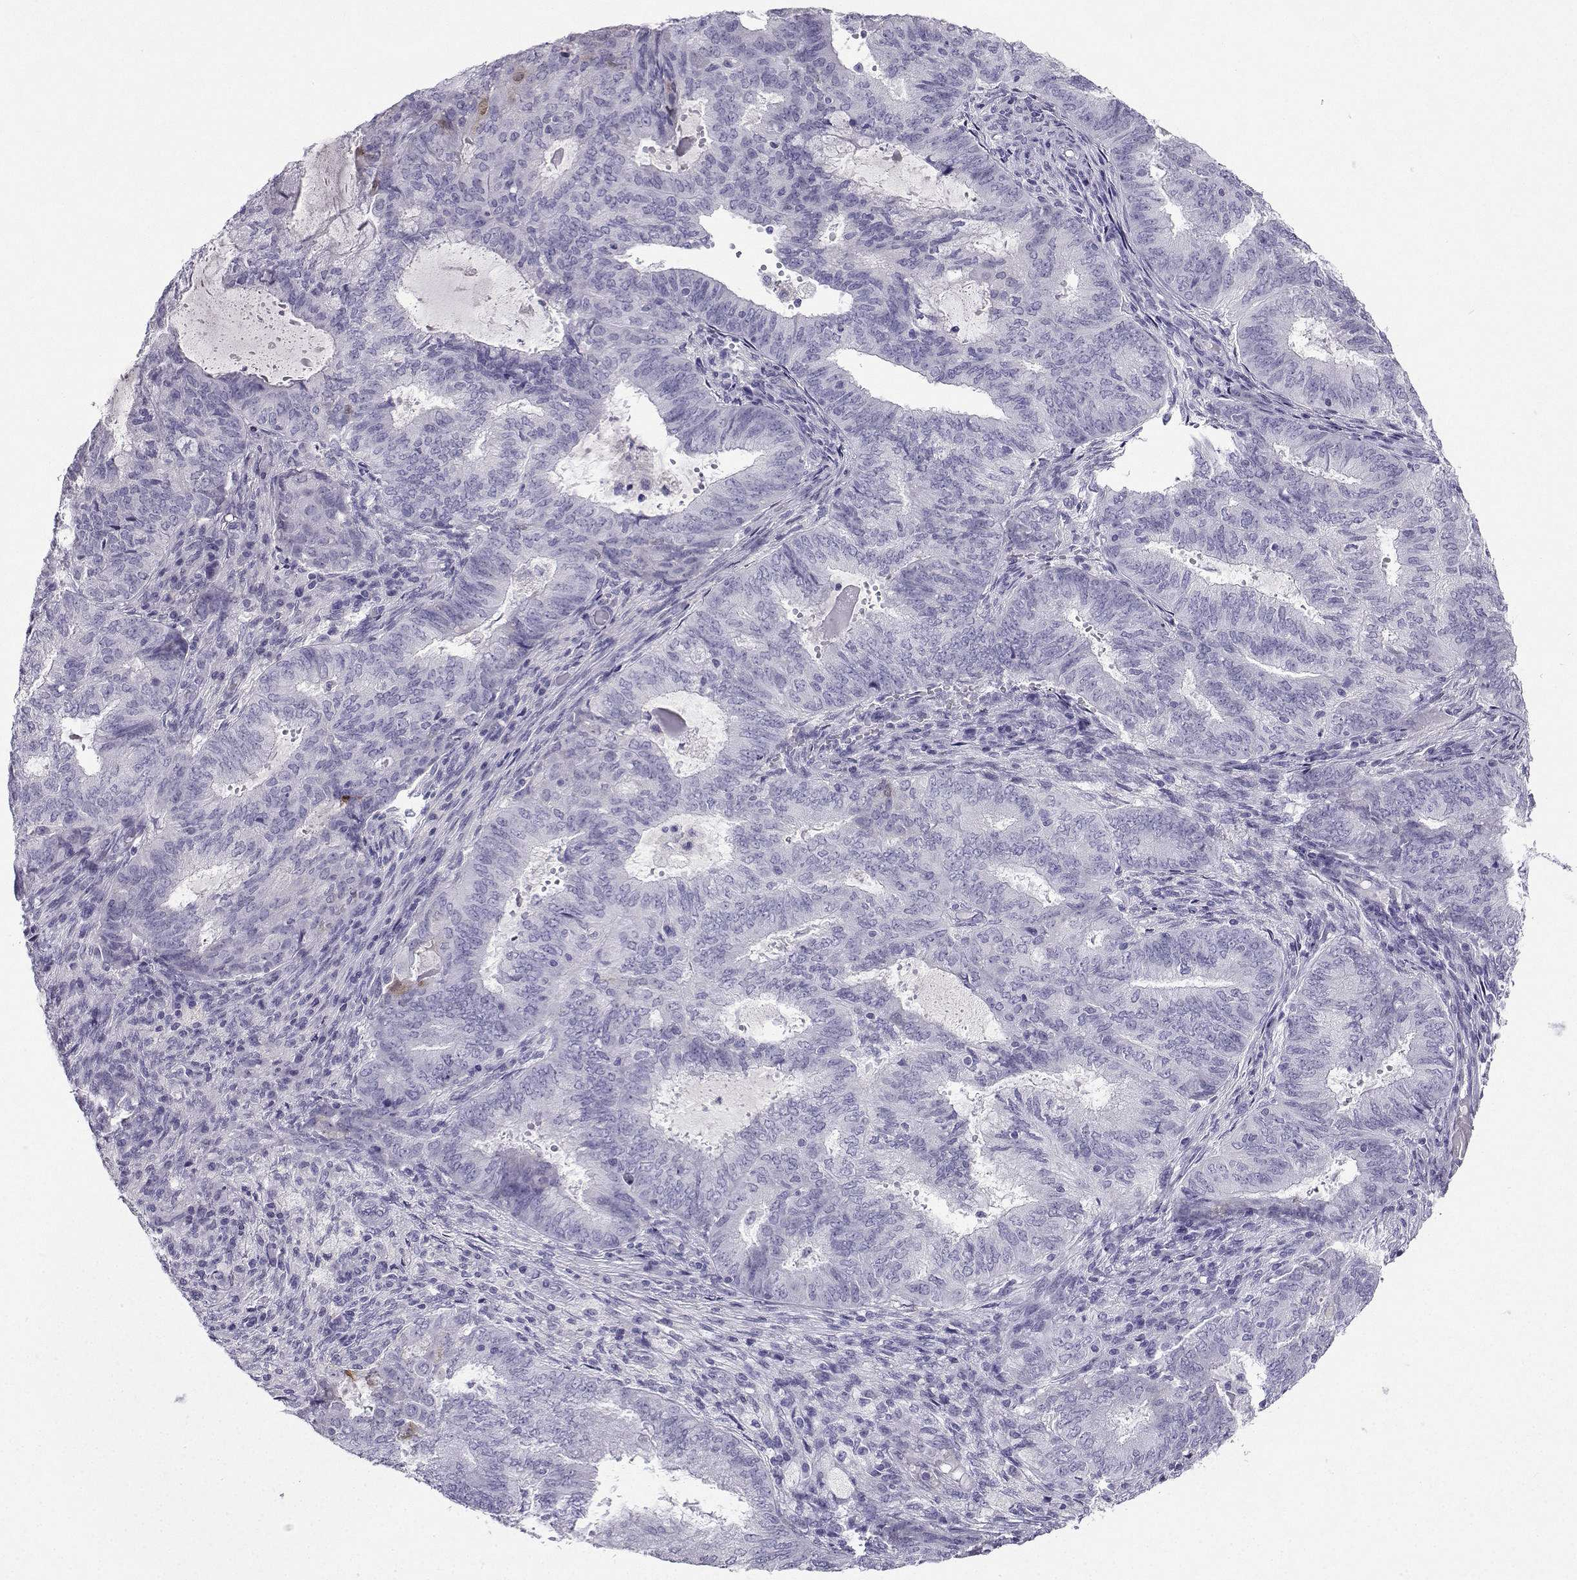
{"staining": {"intensity": "negative", "quantity": "none", "location": "none"}, "tissue": "endometrial cancer", "cell_type": "Tumor cells", "image_type": "cancer", "snomed": [{"axis": "morphology", "description": "Adenocarcinoma, NOS"}, {"axis": "topography", "description": "Endometrium"}], "caption": "A photomicrograph of endometrial cancer (adenocarcinoma) stained for a protein demonstrates no brown staining in tumor cells.", "gene": "CRYBB1", "patient": {"sex": "female", "age": 62}}